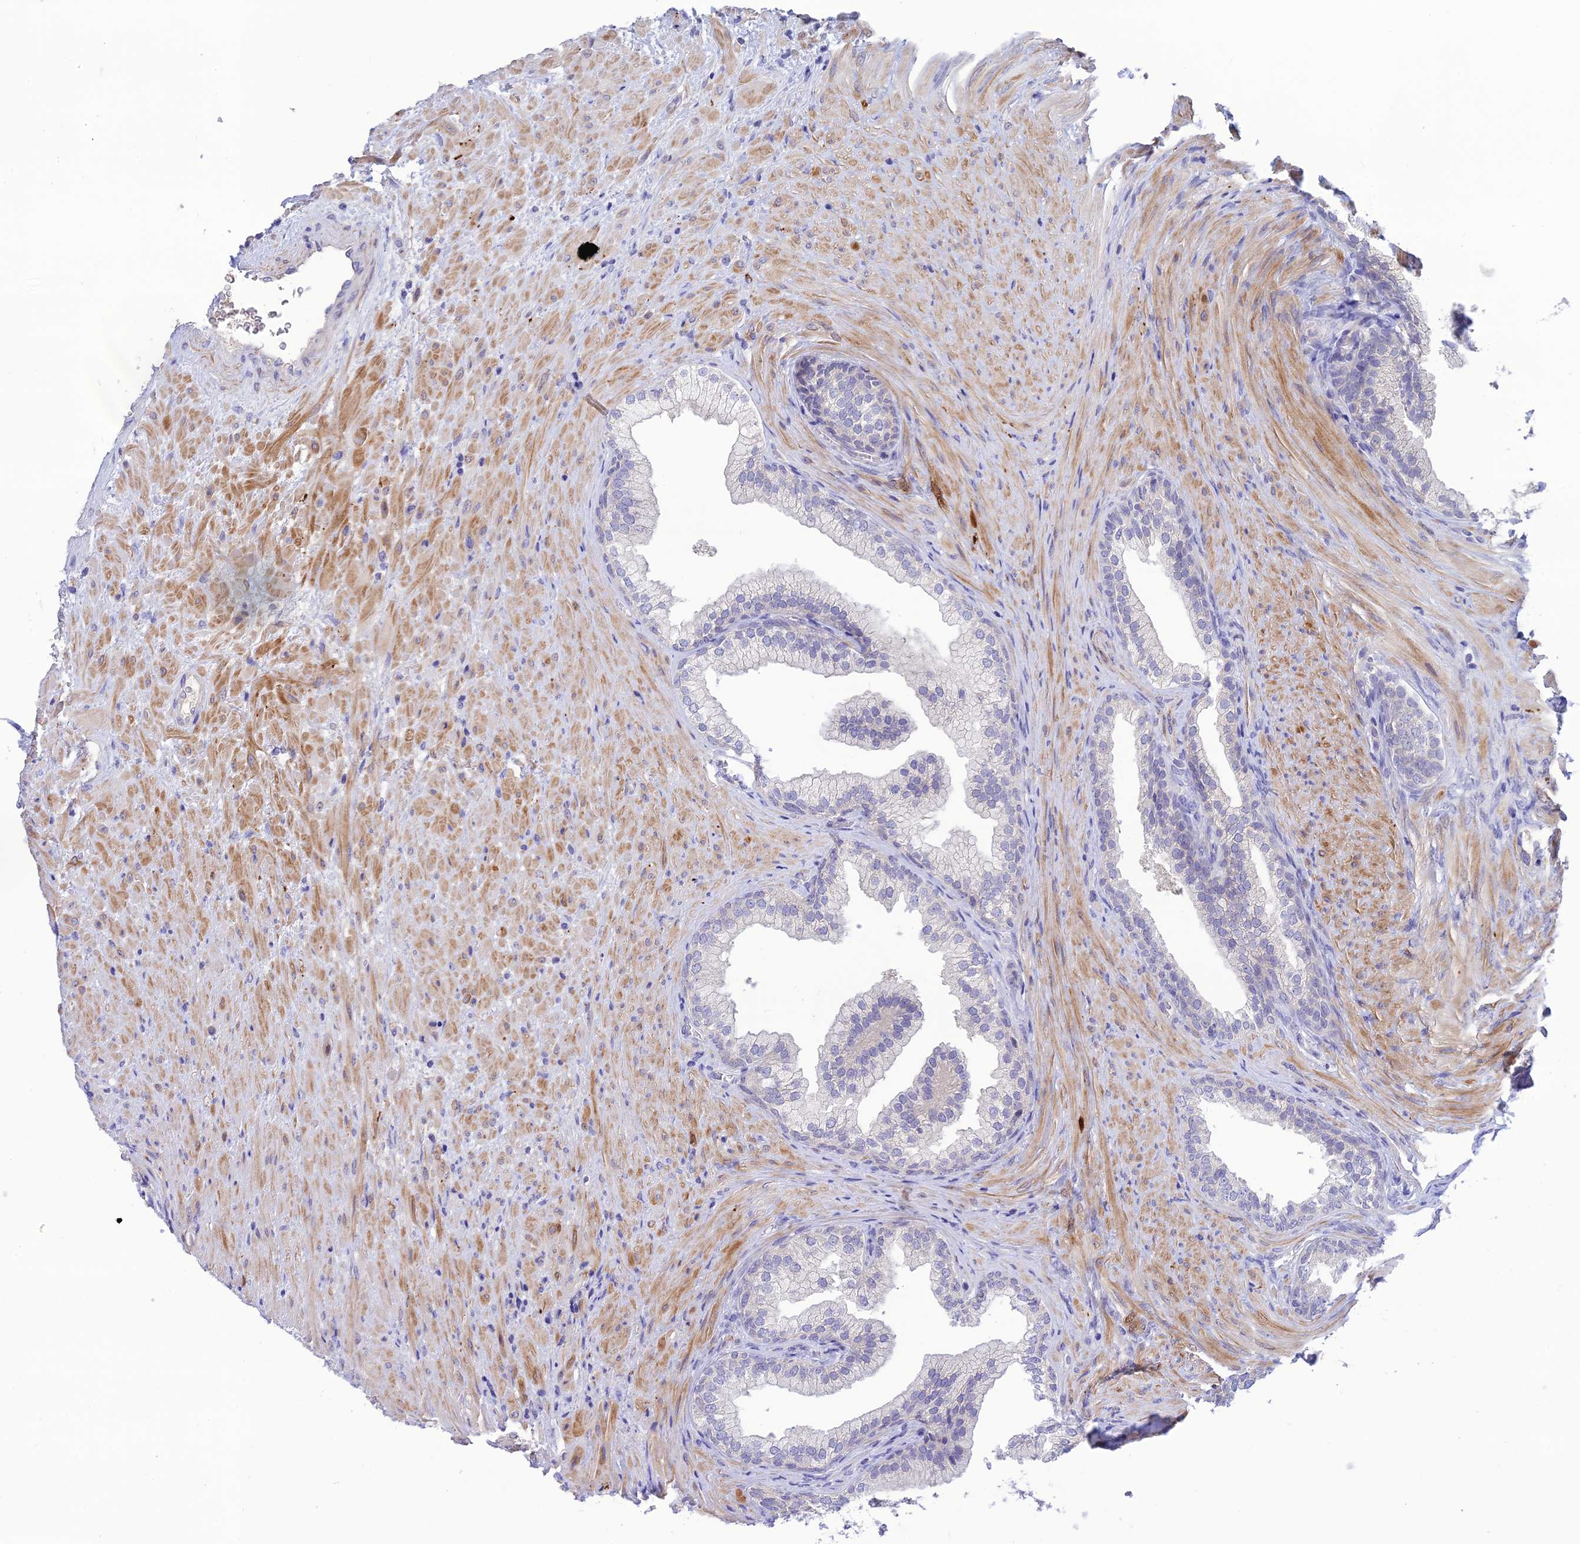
{"staining": {"intensity": "negative", "quantity": "none", "location": "none"}, "tissue": "prostate", "cell_type": "Glandular cells", "image_type": "normal", "snomed": [{"axis": "morphology", "description": "Normal tissue, NOS"}, {"axis": "topography", "description": "Prostate"}], "caption": "Glandular cells show no significant protein positivity in unremarkable prostate.", "gene": "XPO7", "patient": {"sex": "male", "age": 76}}